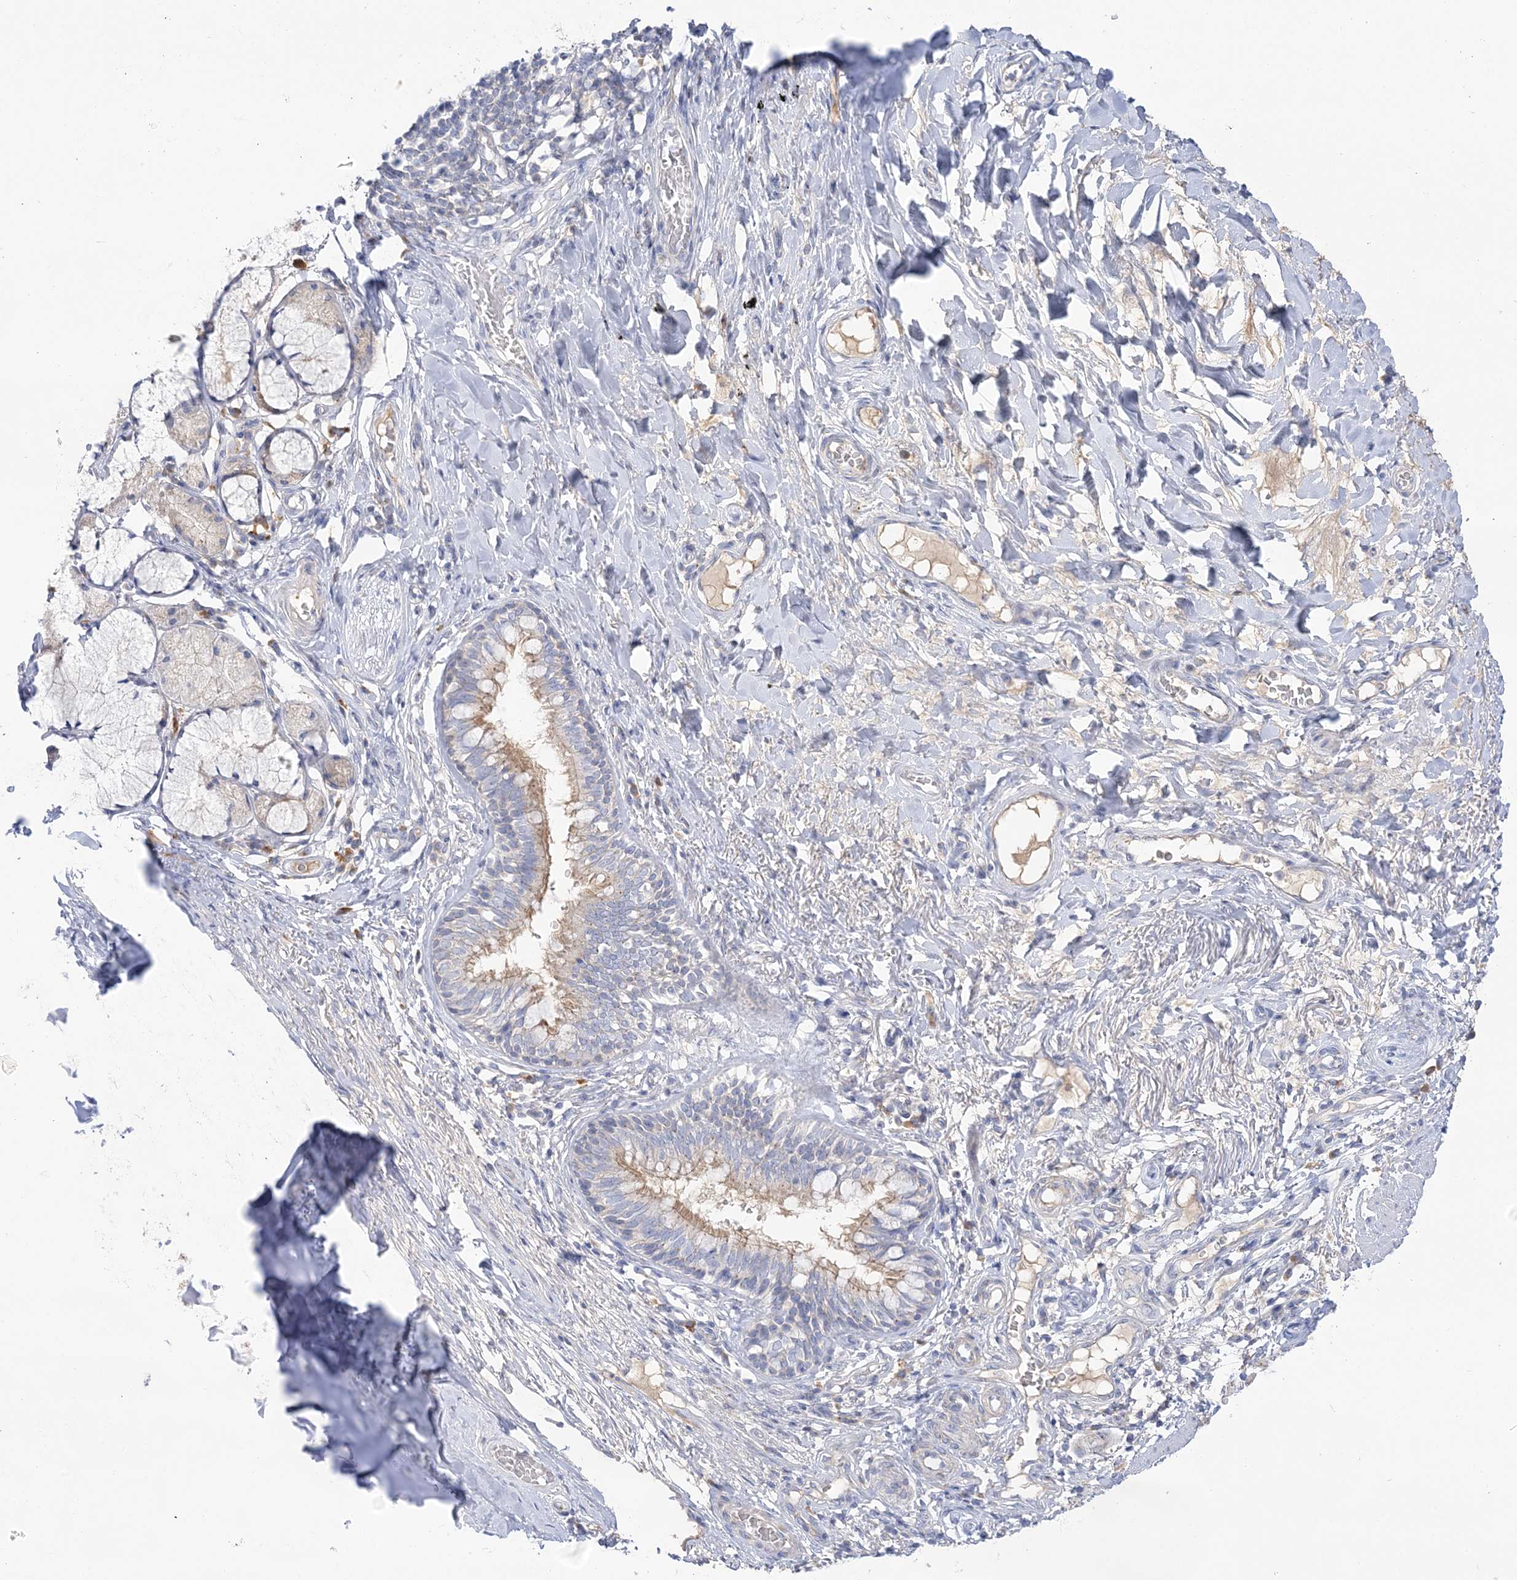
{"staining": {"intensity": "weak", "quantity": "<25%", "location": "cytoplasmic/membranous"}, "tissue": "bronchus", "cell_type": "Respiratory epithelial cells", "image_type": "normal", "snomed": [{"axis": "morphology", "description": "Normal tissue, NOS"}, {"axis": "topography", "description": "Cartilage tissue"}, {"axis": "topography", "description": "Bronchus"}], "caption": "Immunohistochemistry photomicrograph of normal bronchus: human bronchus stained with DAB exhibits no significant protein staining in respiratory epithelial cells.", "gene": "SEMA3D", "patient": {"sex": "female", "age": 36}}